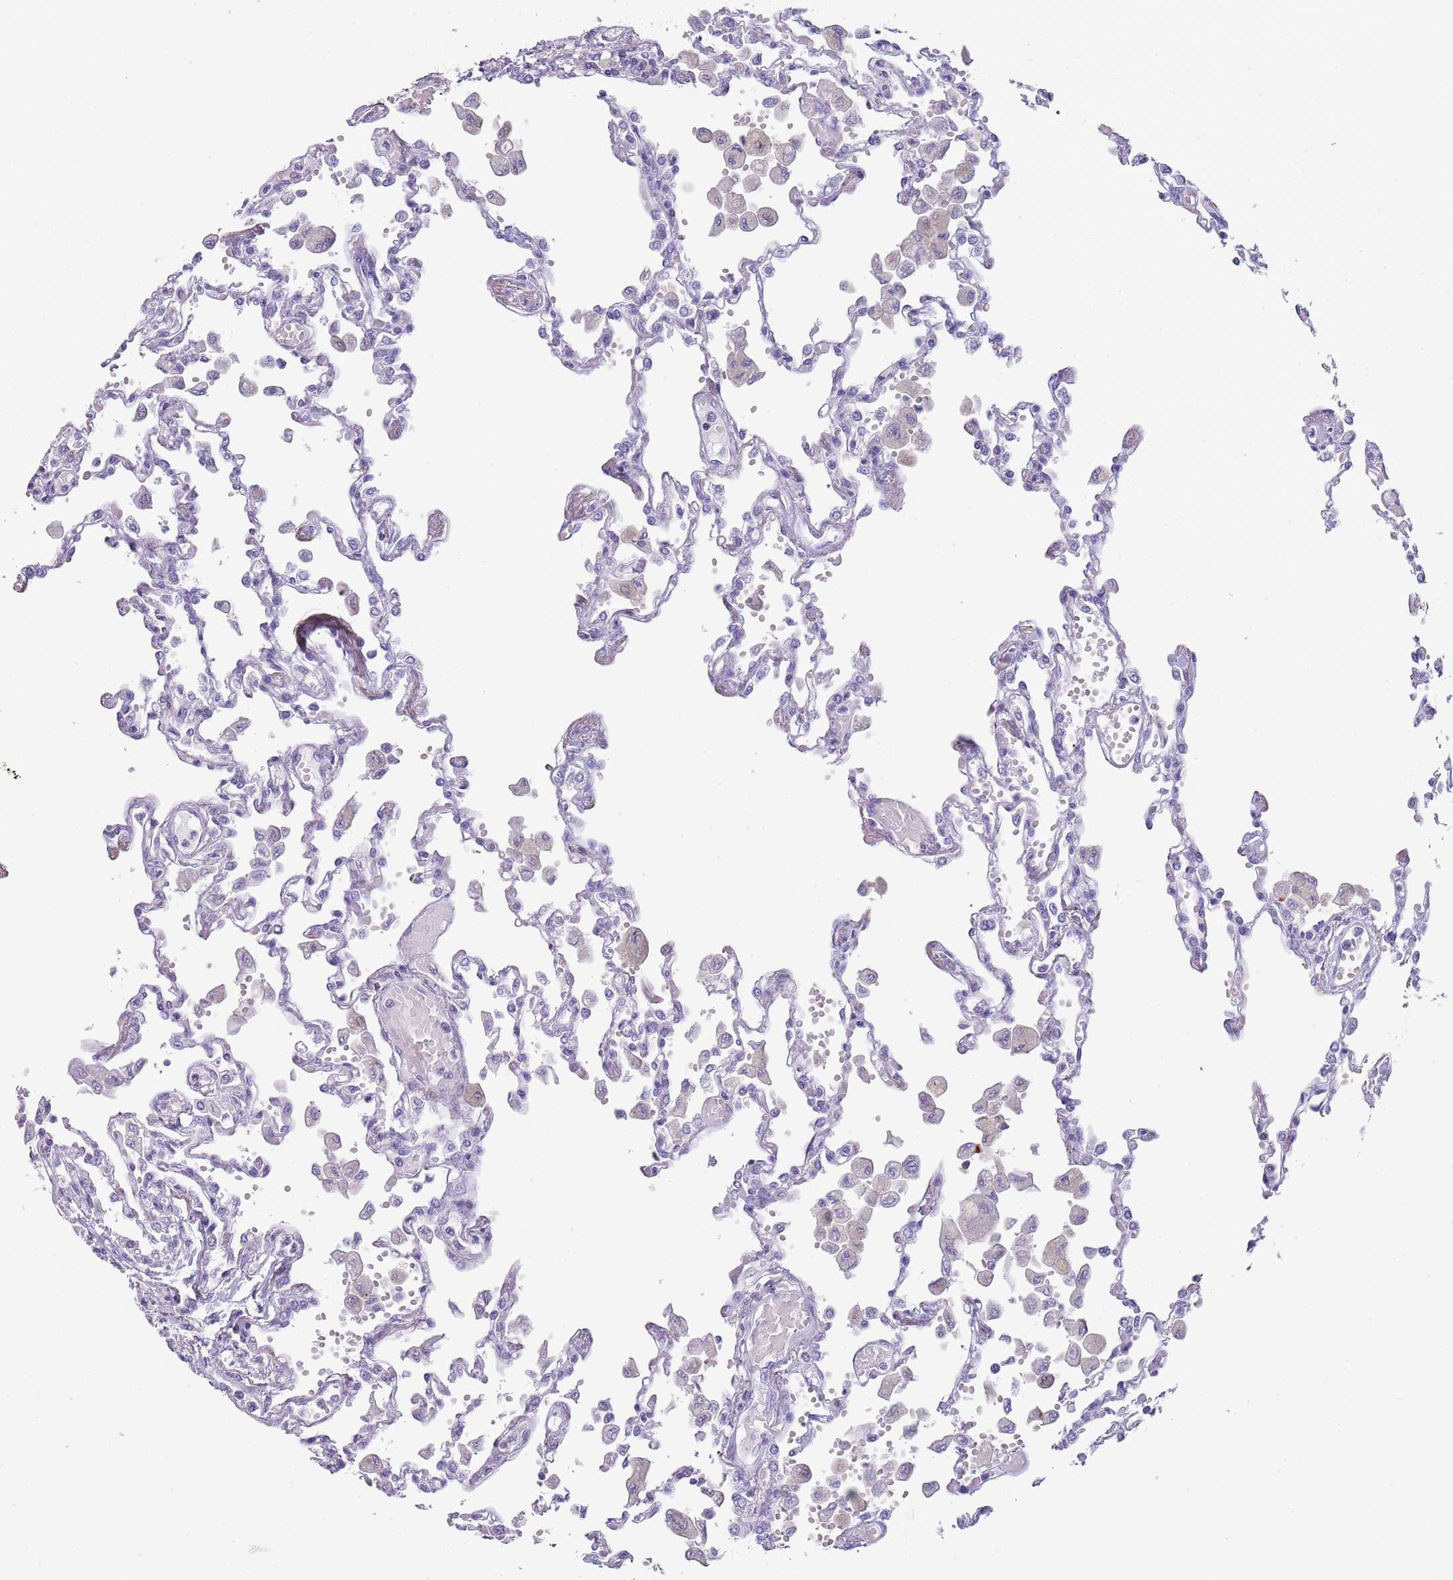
{"staining": {"intensity": "negative", "quantity": "none", "location": "none"}, "tissue": "lung", "cell_type": "Alveolar cells", "image_type": "normal", "snomed": [{"axis": "morphology", "description": "Normal tissue, NOS"}, {"axis": "topography", "description": "Bronchus"}, {"axis": "topography", "description": "Lung"}], "caption": "An immunohistochemistry photomicrograph of unremarkable lung is shown. There is no staining in alveolar cells of lung.", "gene": "ENSG00000271254", "patient": {"sex": "female", "age": 49}}